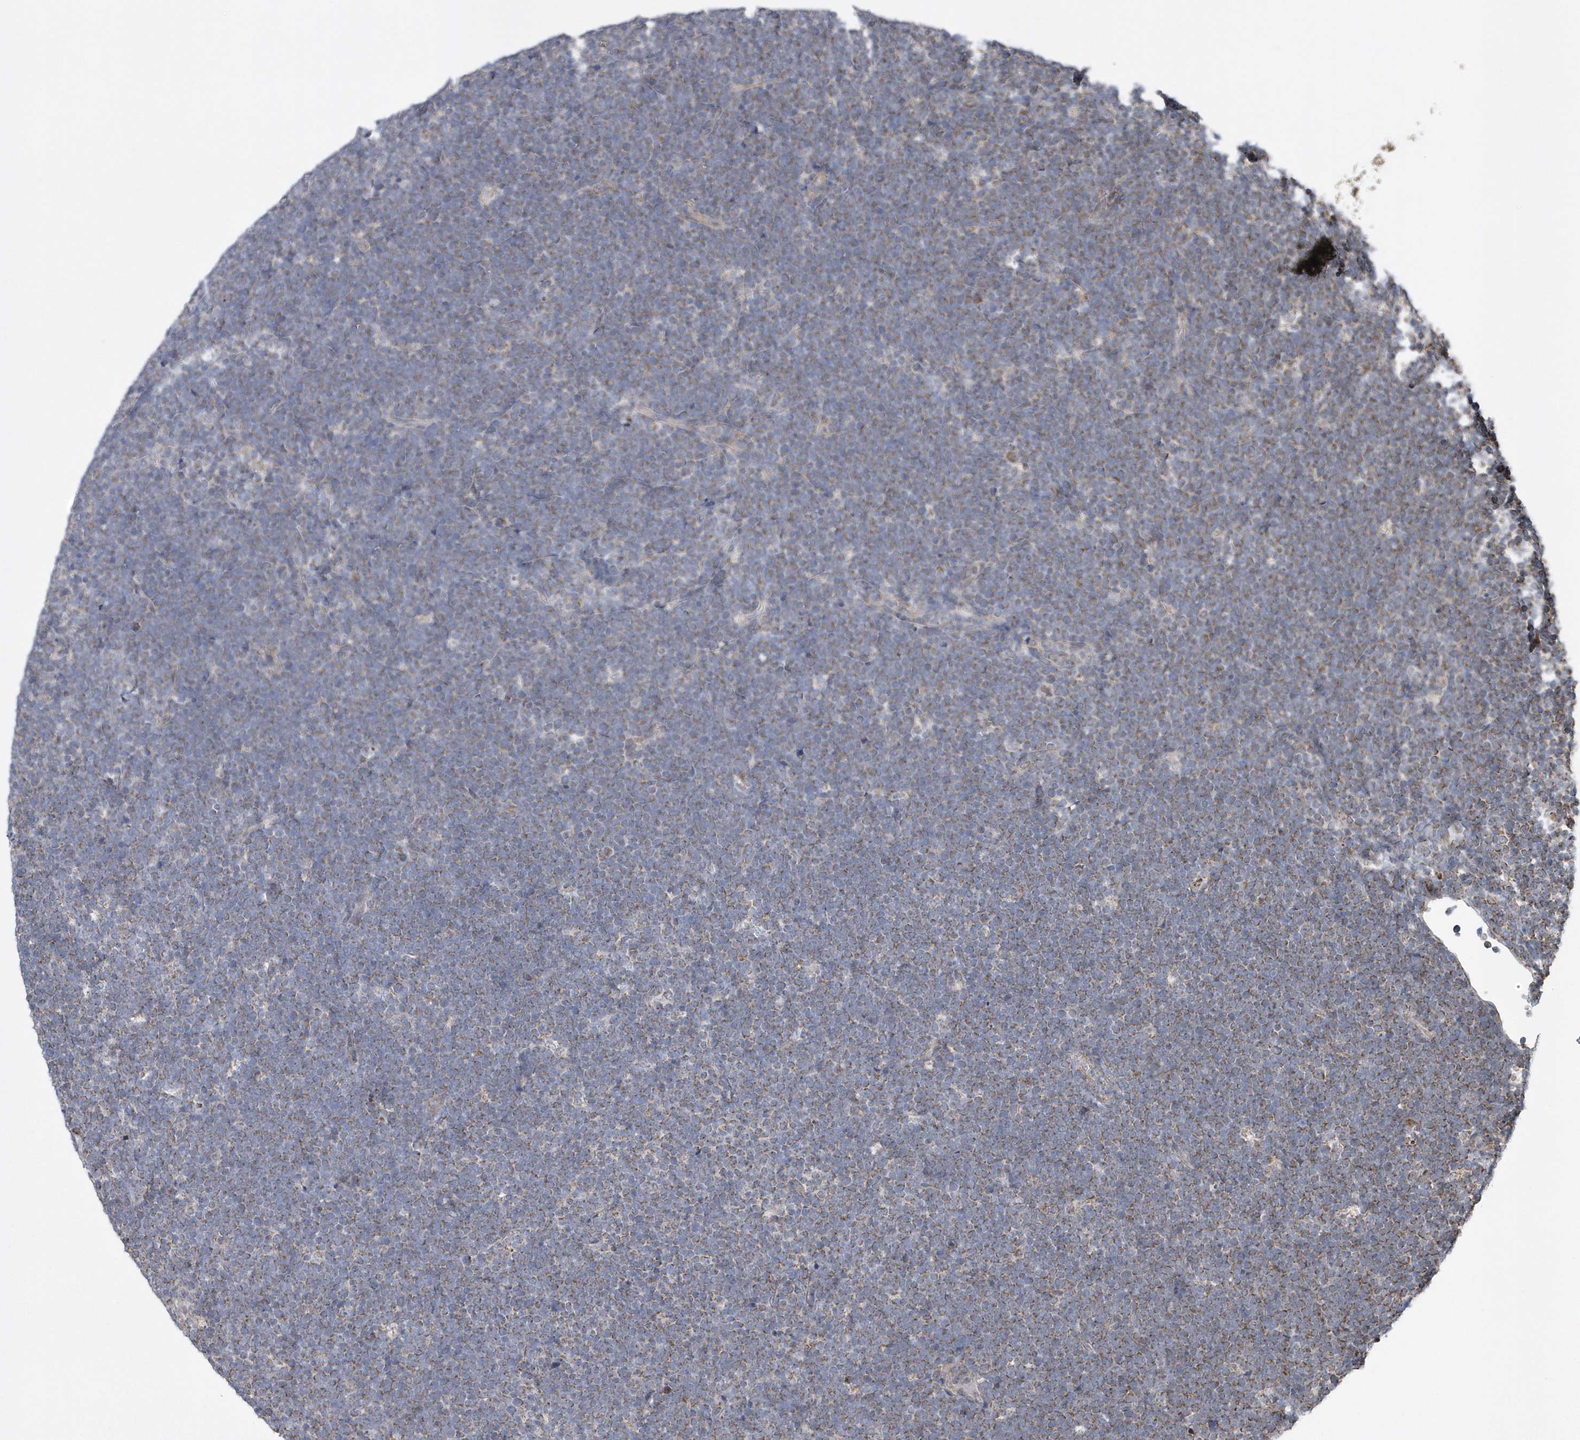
{"staining": {"intensity": "weak", "quantity": "<25%", "location": "cytoplasmic/membranous"}, "tissue": "lymphoma", "cell_type": "Tumor cells", "image_type": "cancer", "snomed": [{"axis": "morphology", "description": "Malignant lymphoma, non-Hodgkin's type, High grade"}, {"axis": "topography", "description": "Lymph node"}], "caption": "This histopathology image is of high-grade malignant lymphoma, non-Hodgkin's type stained with immunohistochemistry (IHC) to label a protein in brown with the nuclei are counter-stained blue. There is no positivity in tumor cells.", "gene": "SLX9", "patient": {"sex": "male", "age": 13}}